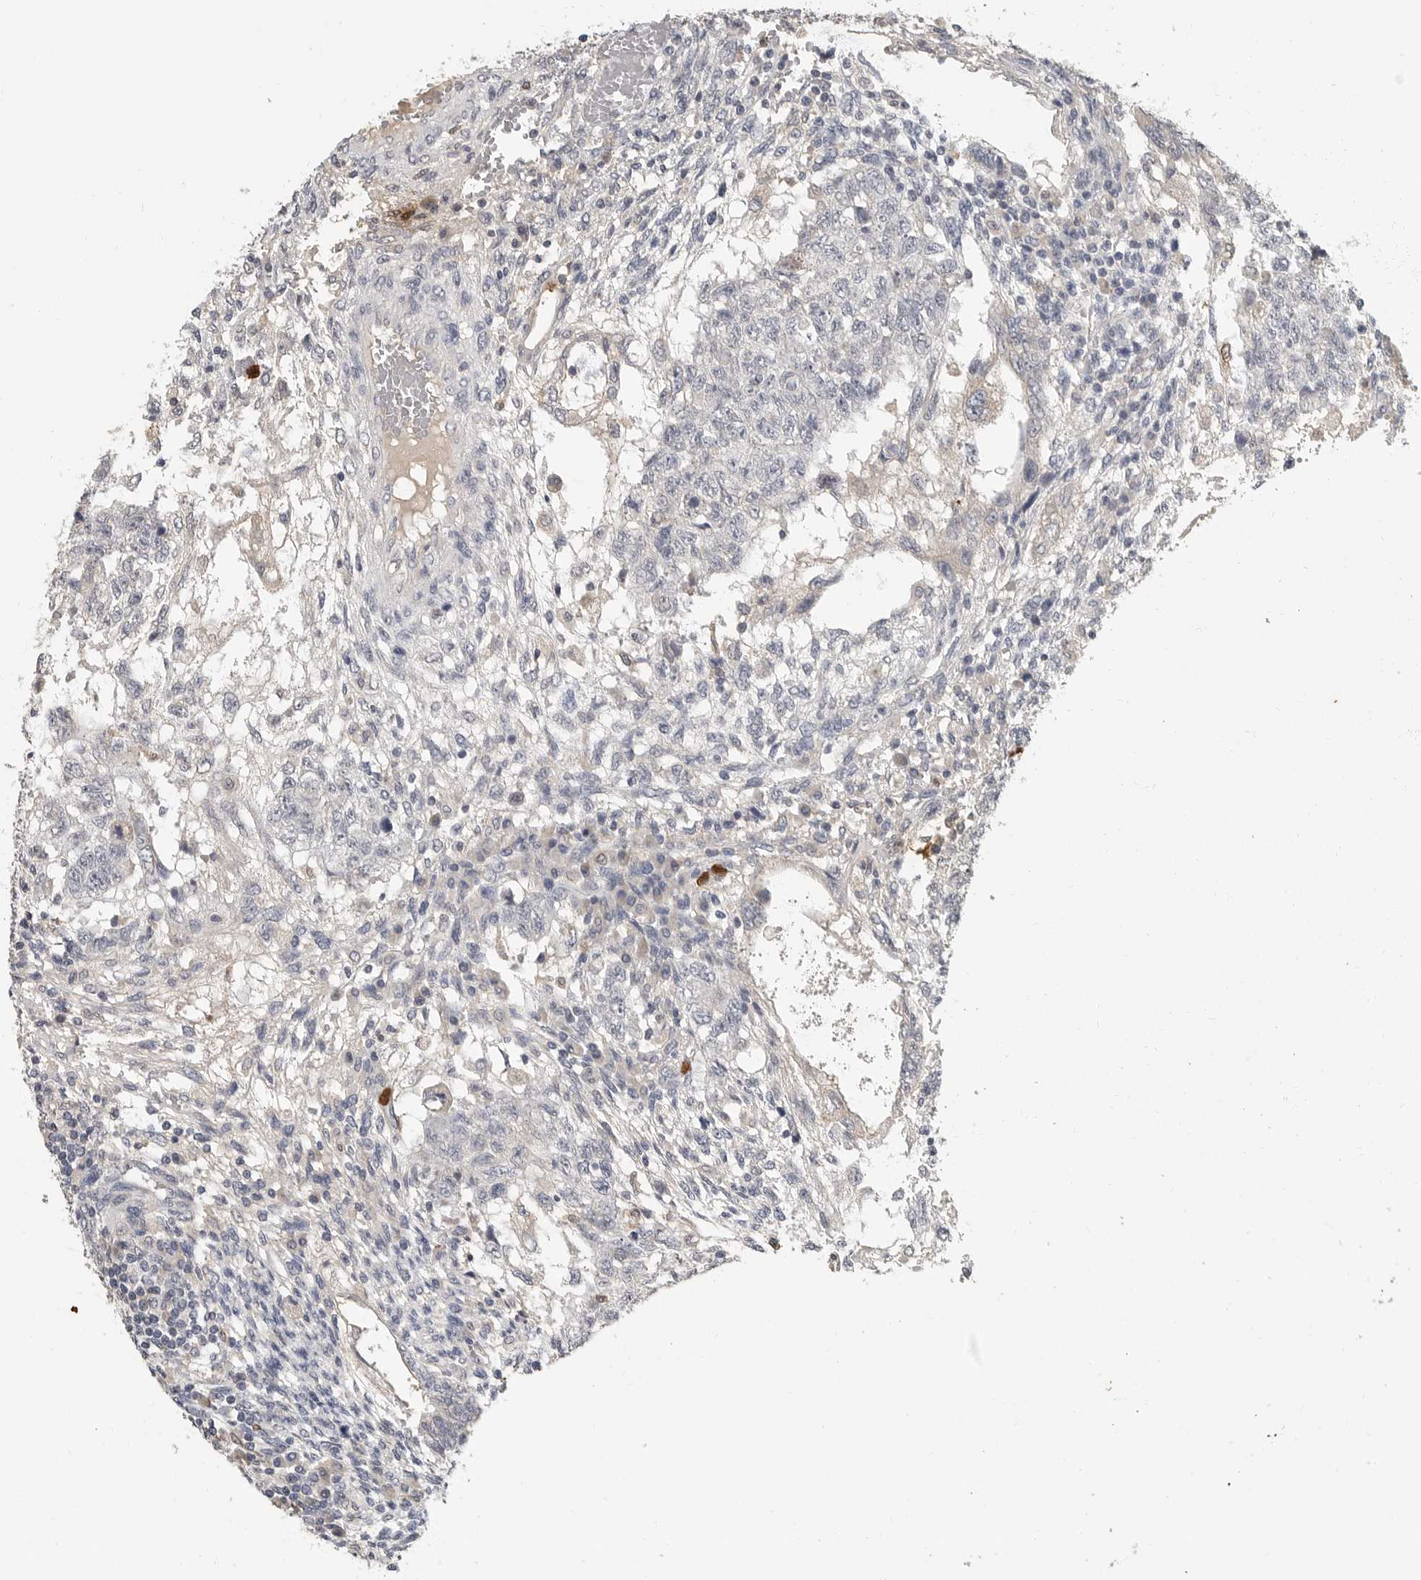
{"staining": {"intensity": "negative", "quantity": "none", "location": "none"}, "tissue": "testis cancer", "cell_type": "Tumor cells", "image_type": "cancer", "snomed": [{"axis": "morphology", "description": "Normal tissue, NOS"}, {"axis": "morphology", "description": "Carcinoma, Embryonal, NOS"}, {"axis": "topography", "description": "Testis"}], "caption": "This is an IHC image of testis cancer. There is no expression in tumor cells.", "gene": "LTBR", "patient": {"sex": "male", "age": 36}}